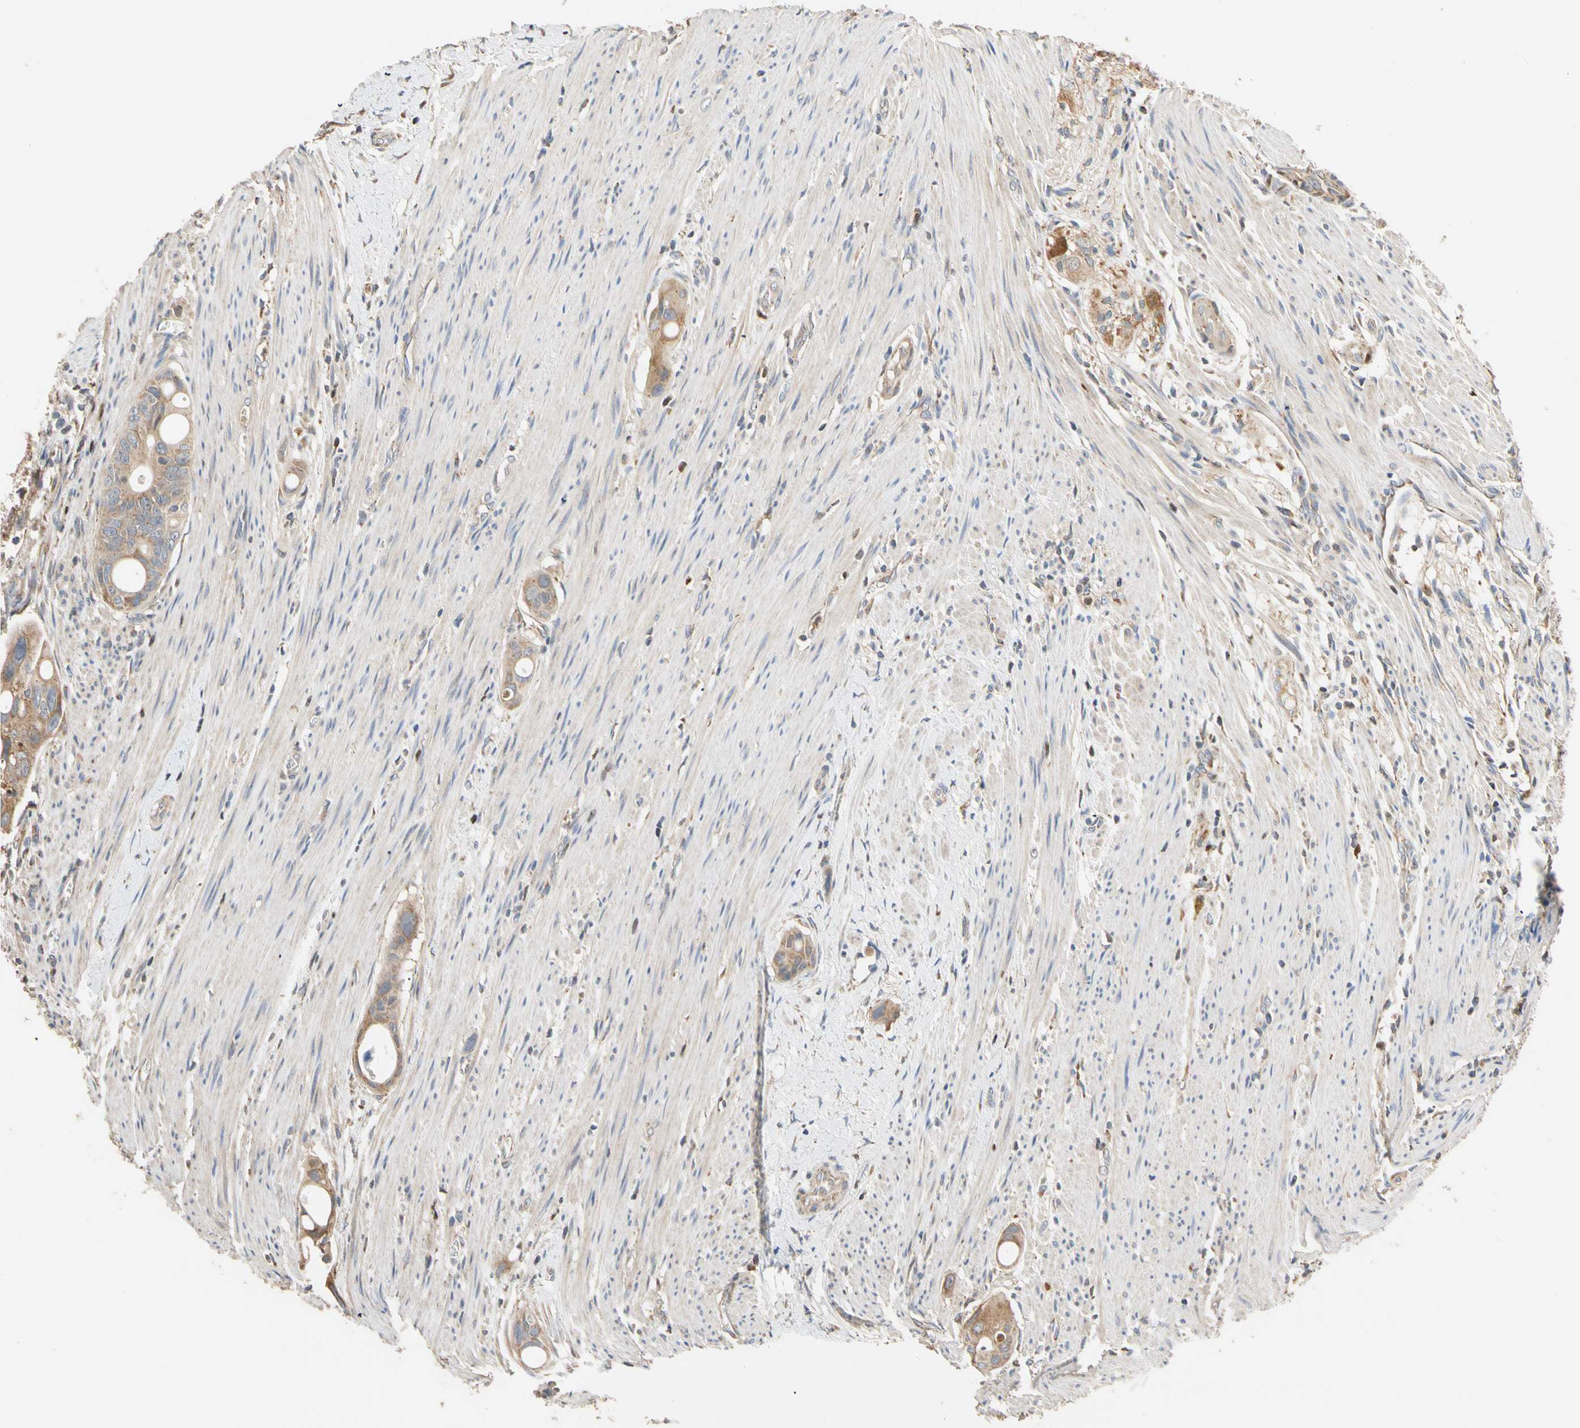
{"staining": {"intensity": "moderate", "quantity": ">75%", "location": "cytoplasmic/membranous"}, "tissue": "colorectal cancer", "cell_type": "Tumor cells", "image_type": "cancer", "snomed": [{"axis": "morphology", "description": "Adenocarcinoma, NOS"}, {"axis": "topography", "description": "Colon"}], "caption": "This is a histology image of IHC staining of colorectal cancer, which shows moderate positivity in the cytoplasmic/membranous of tumor cells.", "gene": "IP6K2", "patient": {"sex": "female", "age": 57}}